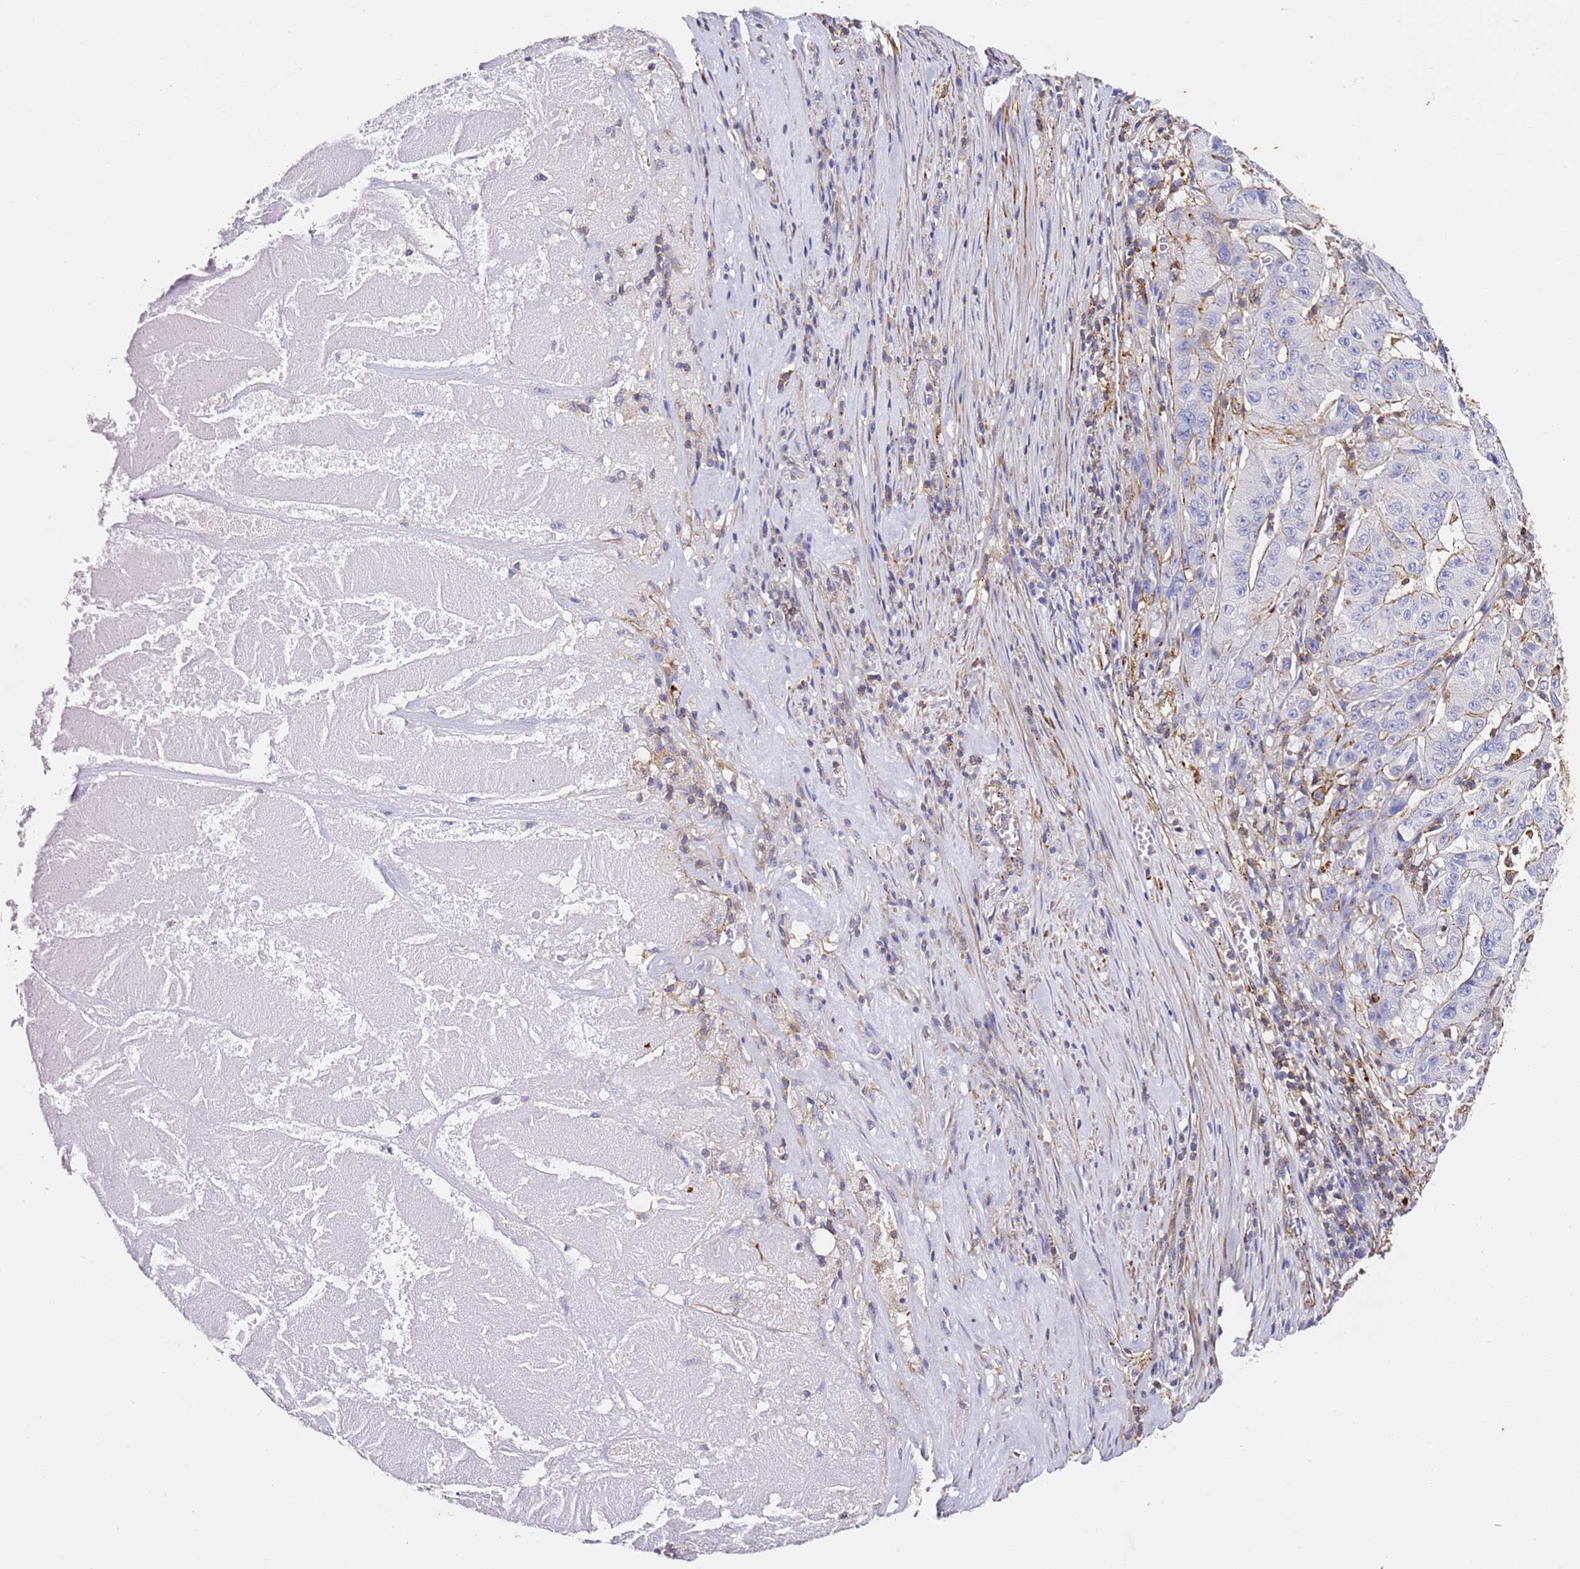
{"staining": {"intensity": "weak", "quantity": "<25%", "location": "cytoplasmic/membranous"}, "tissue": "pancreatic cancer", "cell_type": "Tumor cells", "image_type": "cancer", "snomed": [{"axis": "morphology", "description": "Adenocarcinoma, NOS"}, {"axis": "topography", "description": "Pancreas"}], "caption": "Immunohistochemical staining of human adenocarcinoma (pancreatic) displays no significant positivity in tumor cells.", "gene": "ZNF671", "patient": {"sex": "male", "age": 63}}